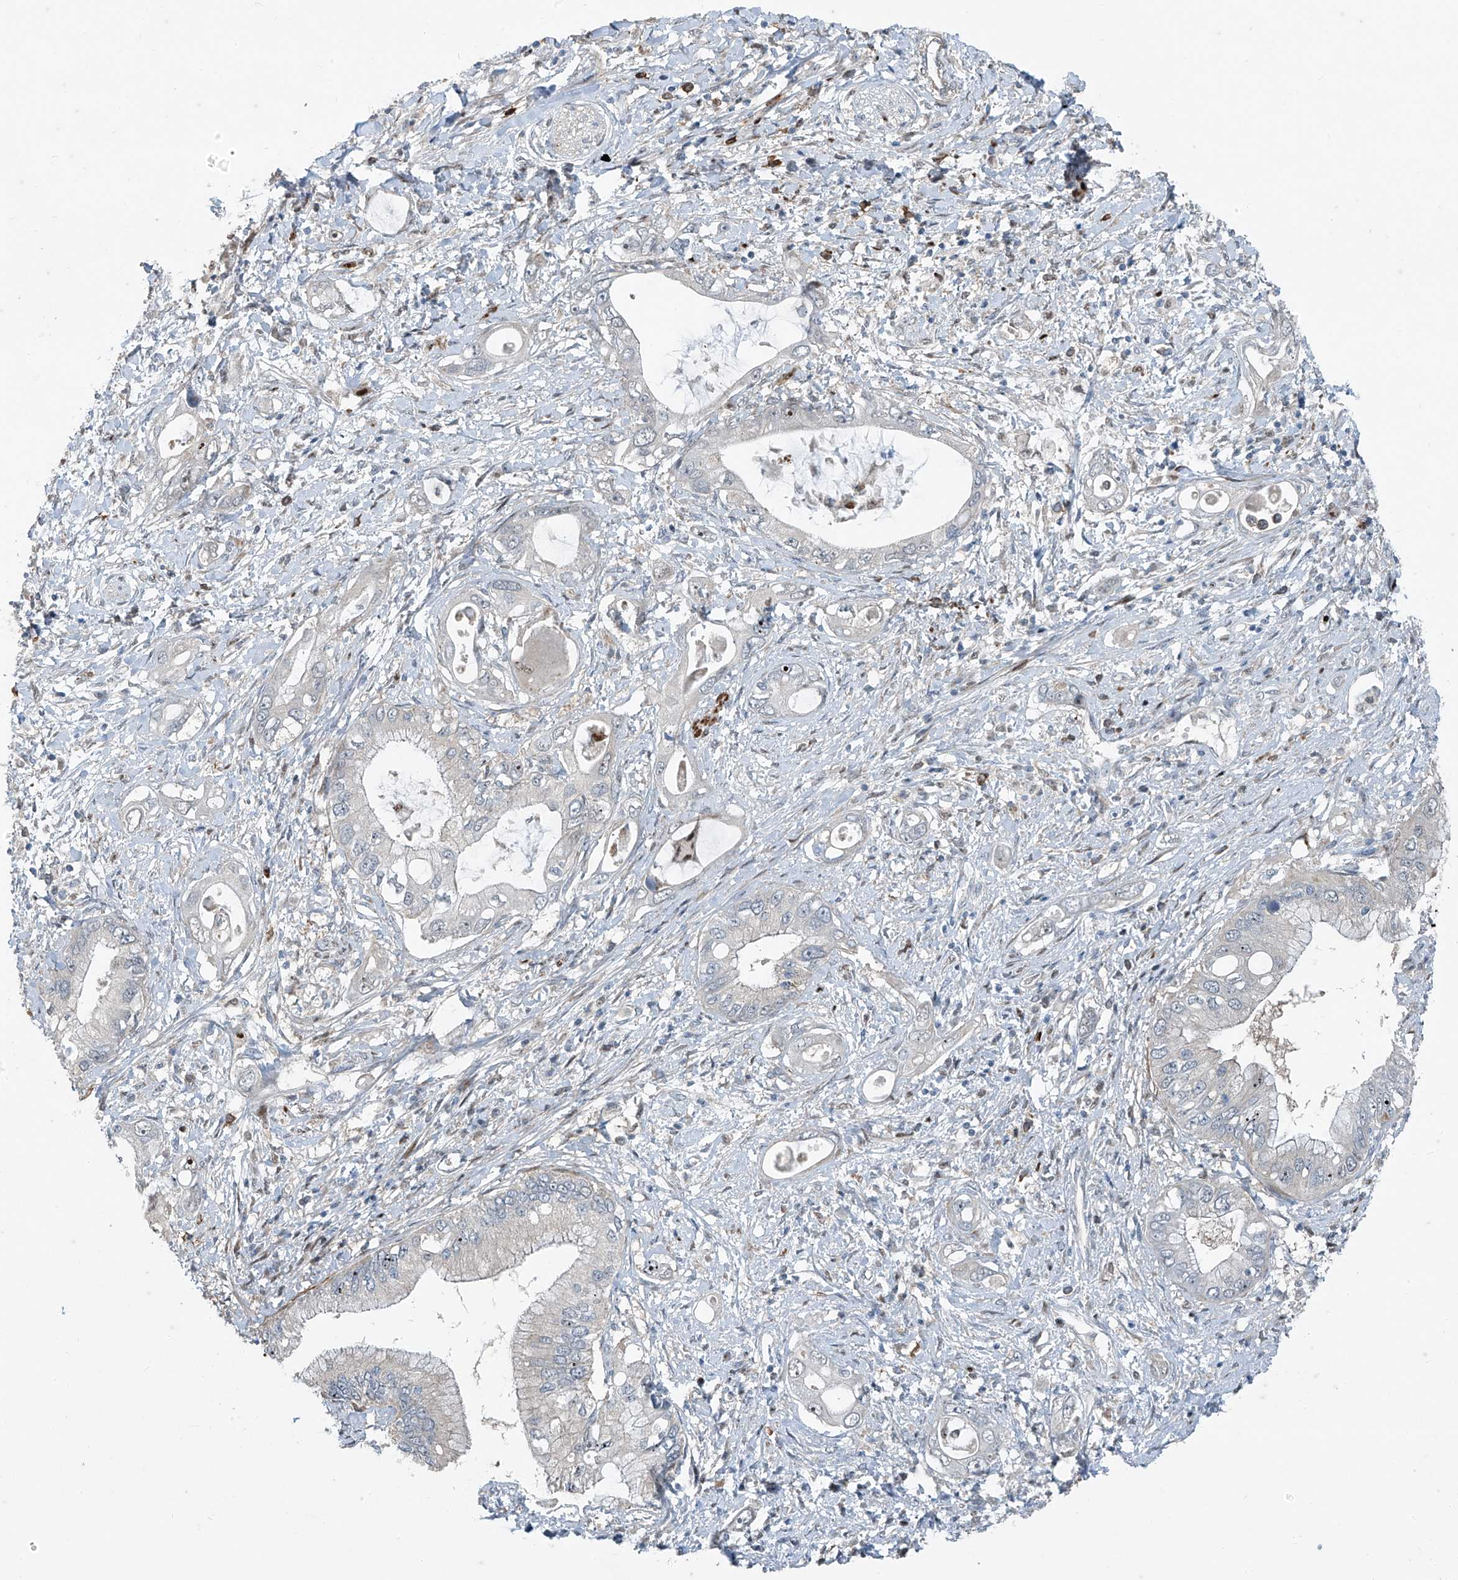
{"staining": {"intensity": "moderate", "quantity": "<25%", "location": "nuclear"}, "tissue": "pancreatic cancer", "cell_type": "Tumor cells", "image_type": "cancer", "snomed": [{"axis": "morphology", "description": "Inflammation, NOS"}, {"axis": "morphology", "description": "Adenocarcinoma, NOS"}, {"axis": "topography", "description": "Pancreas"}], "caption": "A brown stain shows moderate nuclear staining of a protein in human pancreatic cancer (adenocarcinoma) tumor cells.", "gene": "PPCS", "patient": {"sex": "female", "age": 56}}